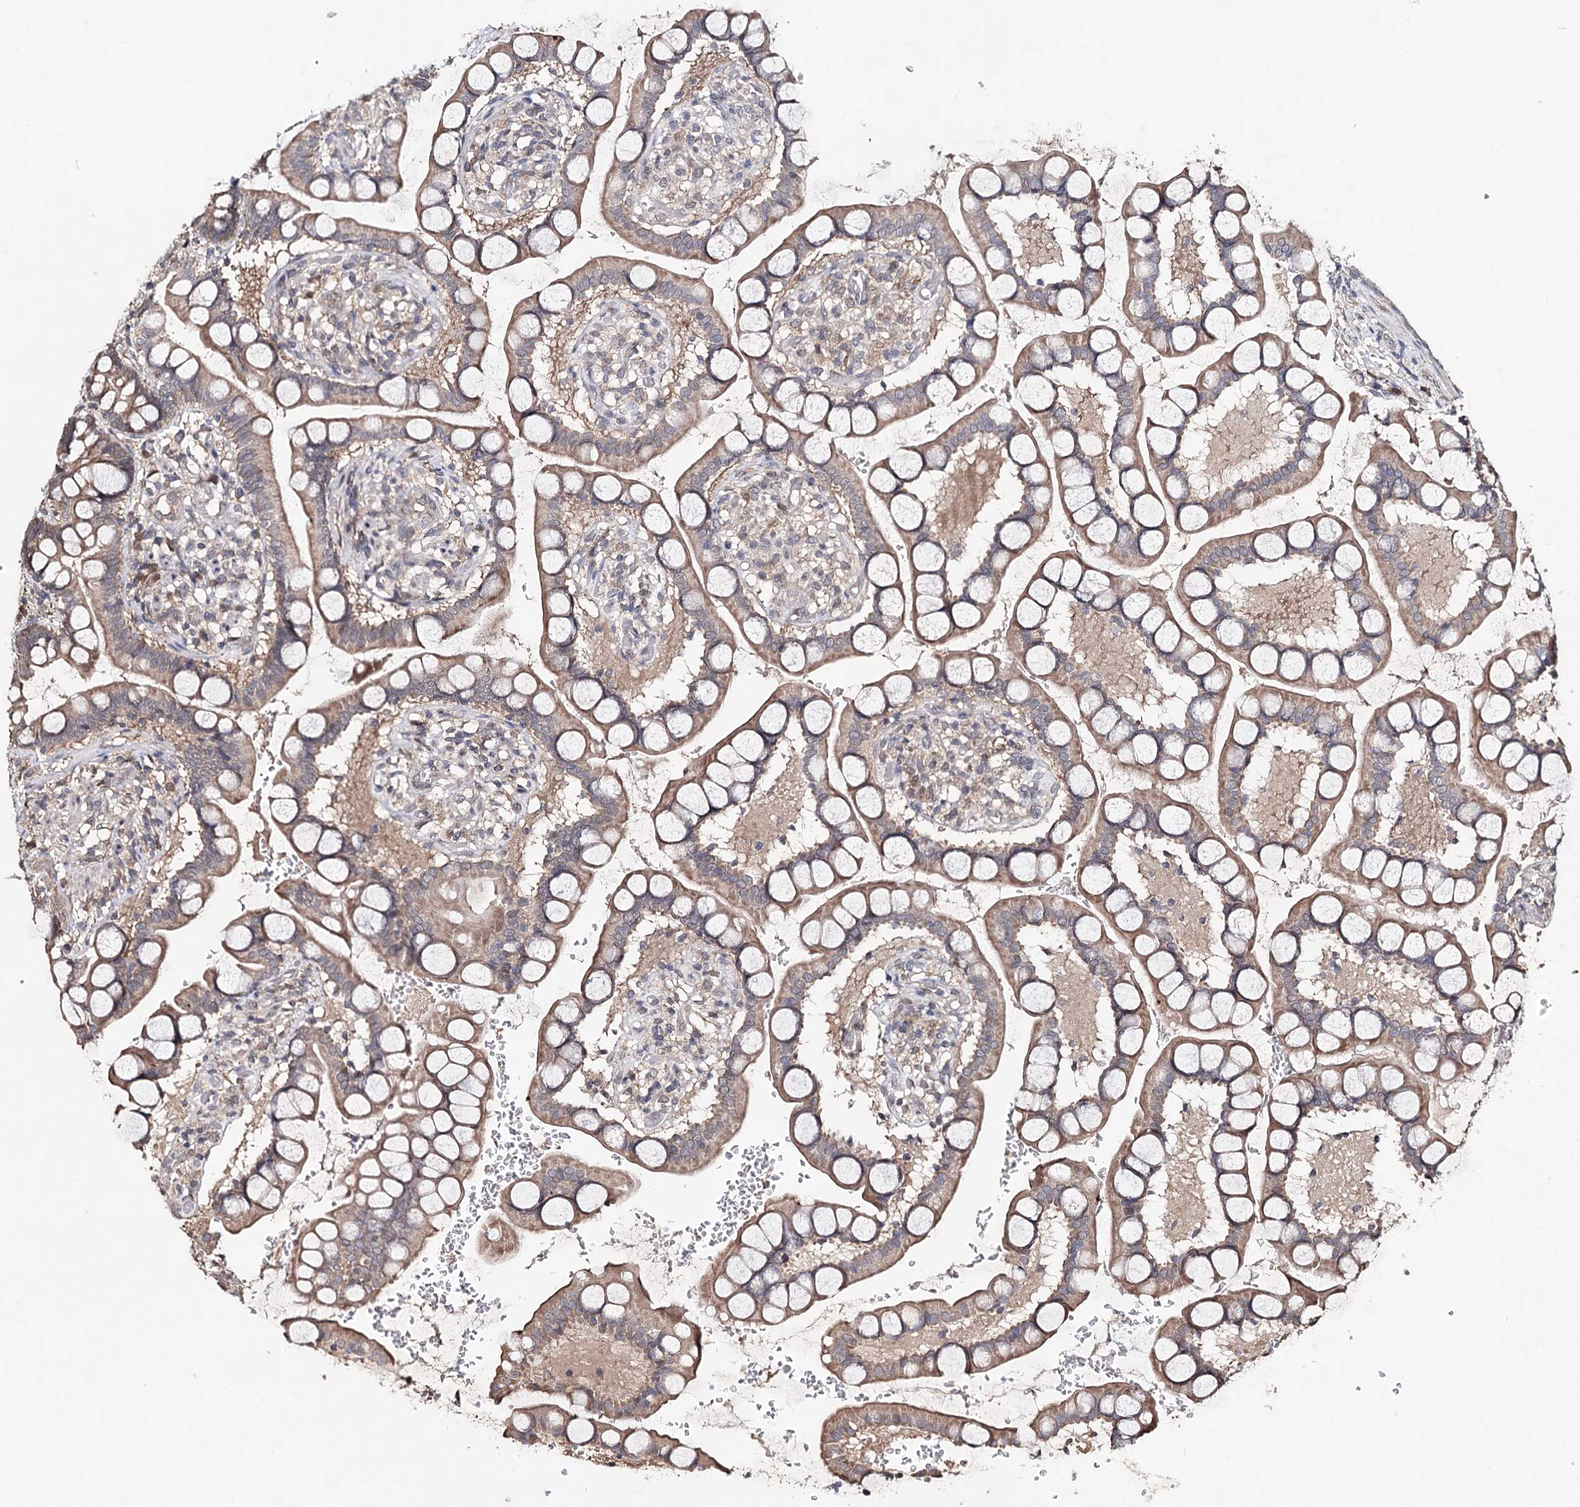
{"staining": {"intensity": "moderate", "quantity": ">75%", "location": "cytoplasmic/membranous"}, "tissue": "small intestine", "cell_type": "Glandular cells", "image_type": "normal", "snomed": [{"axis": "morphology", "description": "Normal tissue, NOS"}, {"axis": "topography", "description": "Small intestine"}], "caption": "High-magnification brightfield microscopy of unremarkable small intestine stained with DAB (3,3'-diaminobenzidine) (brown) and counterstained with hematoxylin (blue). glandular cells exhibit moderate cytoplasmic/membranous staining is identified in approximately>75% of cells. (DAB IHC, brown staining for protein, blue staining for nuclei).", "gene": "NOPCHAP1", "patient": {"sex": "male", "age": 52}}